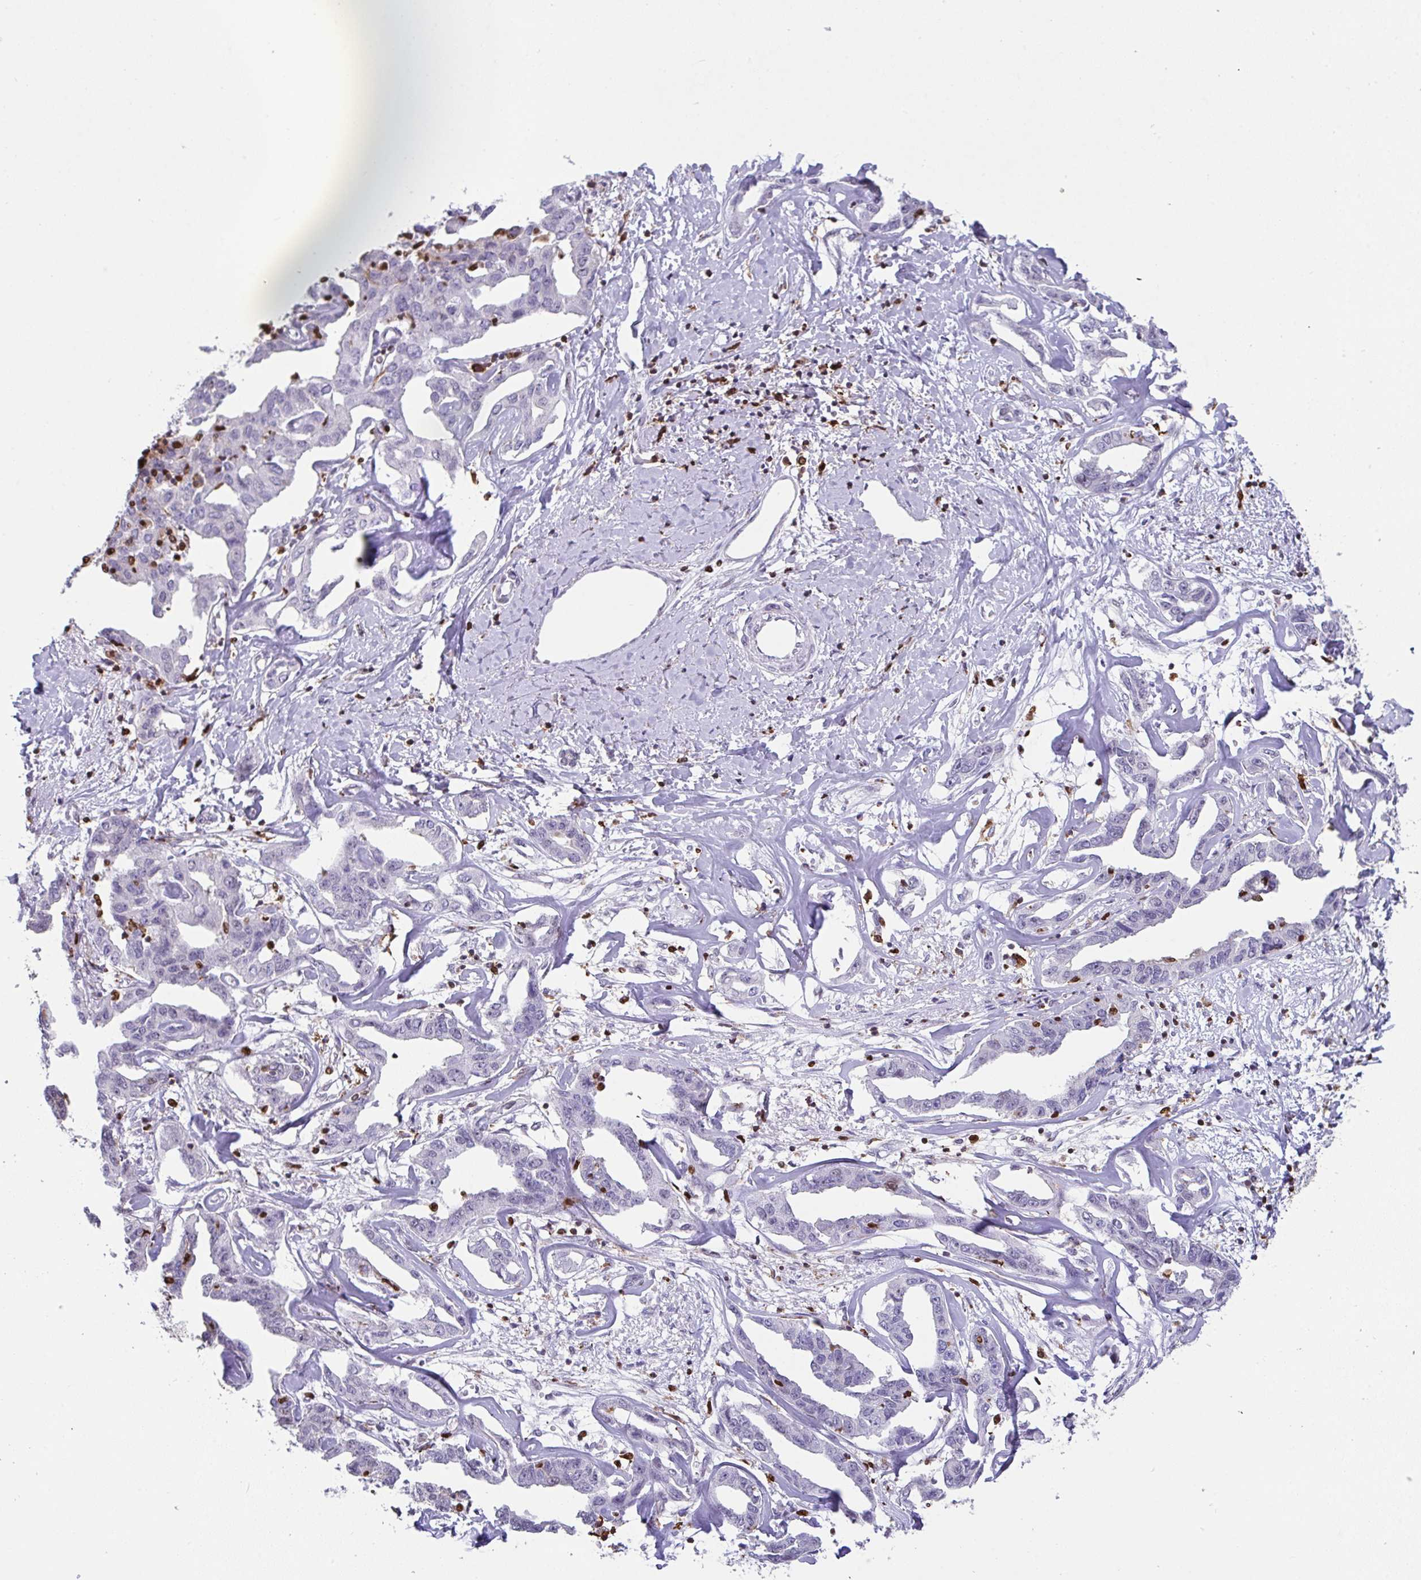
{"staining": {"intensity": "negative", "quantity": "none", "location": "none"}, "tissue": "liver cancer", "cell_type": "Tumor cells", "image_type": "cancer", "snomed": [{"axis": "morphology", "description": "Cholangiocarcinoma"}, {"axis": "topography", "description": "Liver"}], "caption": "DAB (3,3'-diaminobenzidine) immunohistochemical staining of human liver cancer displays no significant positivity in tumor cells.", "gene": "BTBD10", "patient": {"sex": "male", "age": 59}}